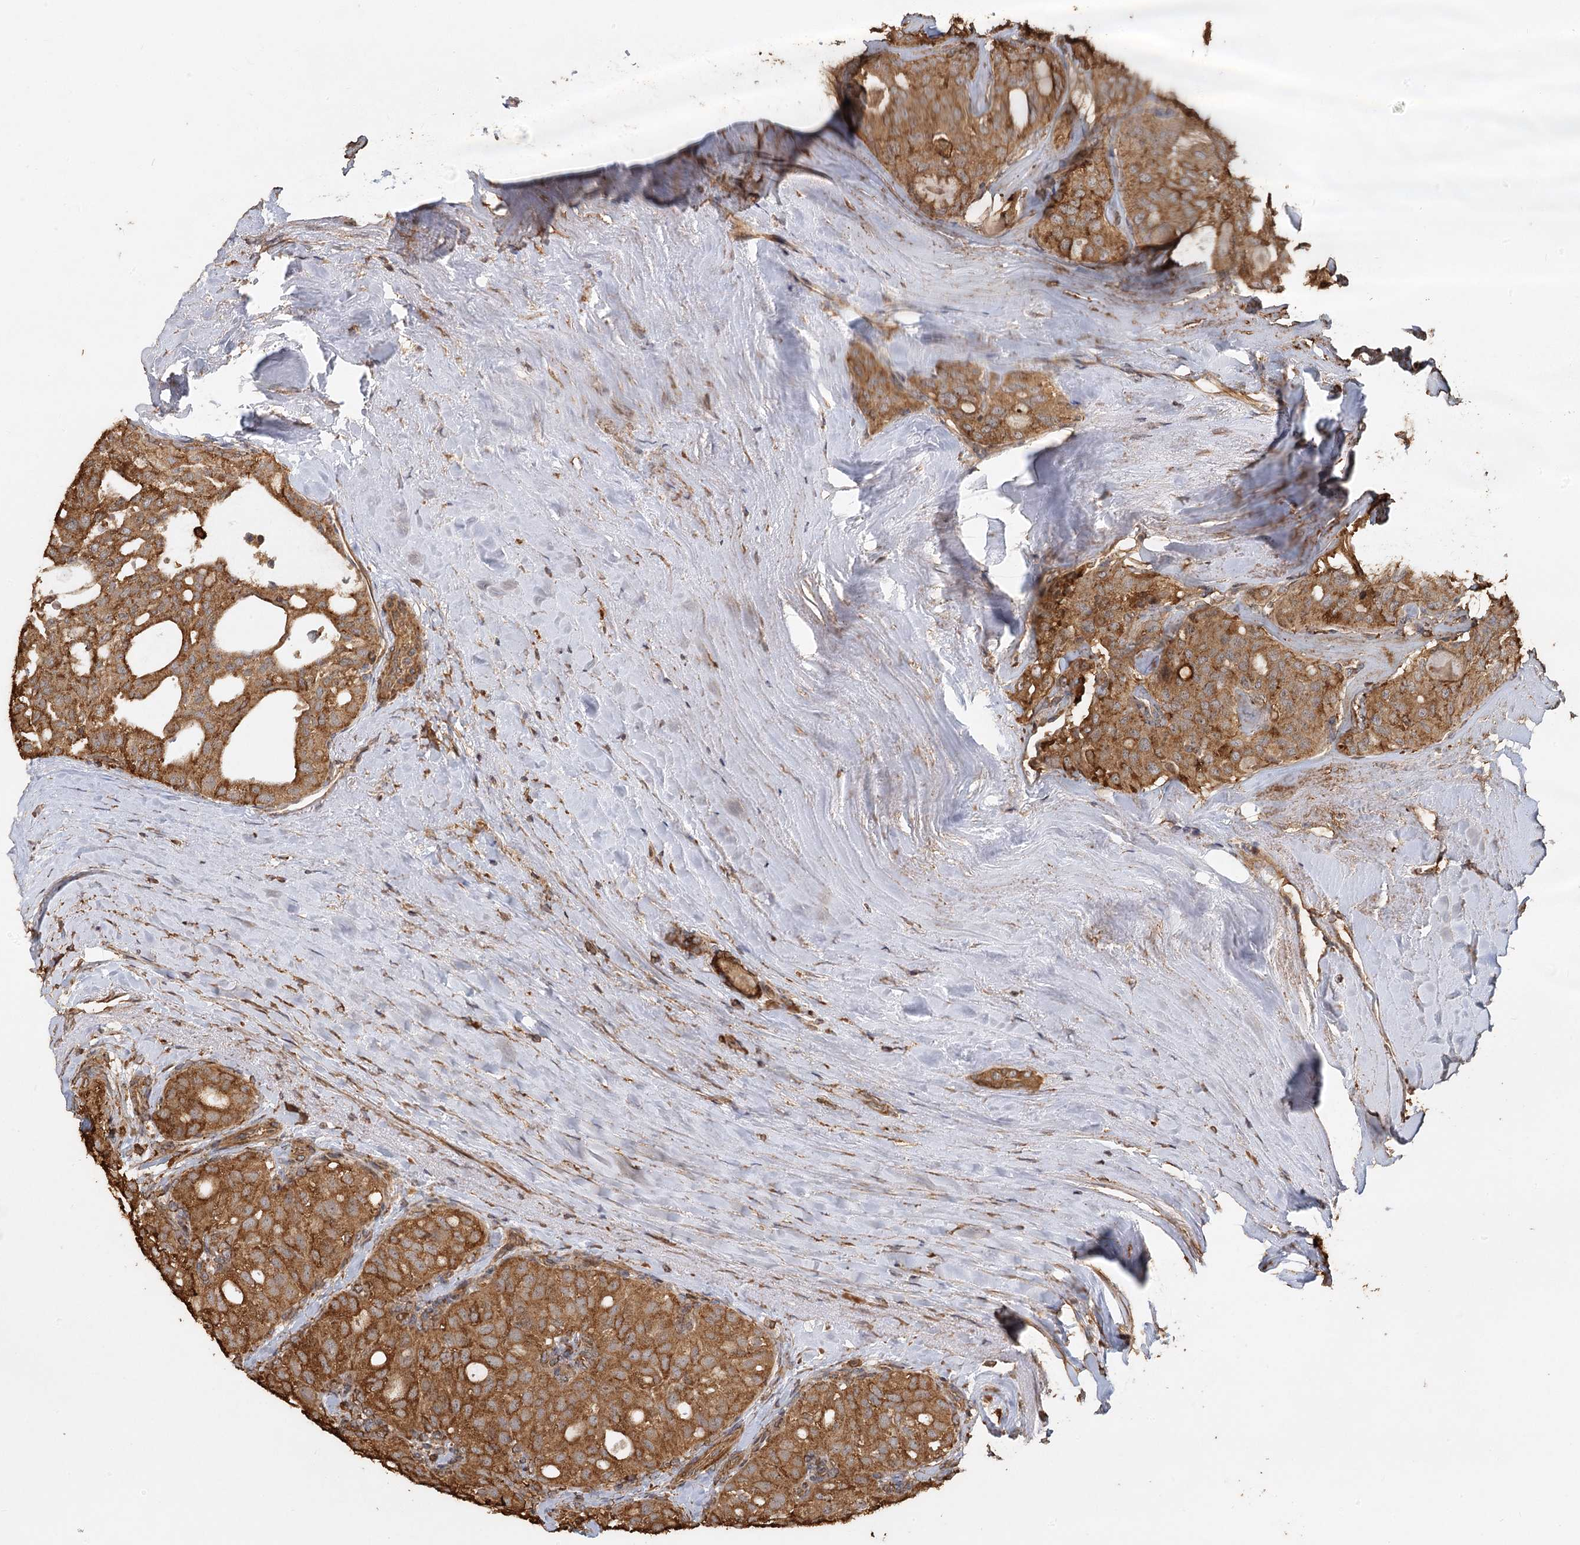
{"staining": {"intensity": "moderate", "quantity": ">75%", "location": "cytoplasmic/membranous"}, "tissue": "thyroid cancer", "cell_type": "Tumor cells", "image_type": "cancer", "snomed": [{"axis": "morphology", "description": "Follicular adenoma carcinoma, NOS"}, {"axis": "topography", "description": "Thyroid gland"}], "caption": "Protein expression analysis of follicular adenoma carcinoma (thyroid) exhibits moderate cytoplasmic/membranous staining in approximately >75% of tumor cells.", "gene": "PIK3C2A", "patient": {"sex": "male", "age": 75}}